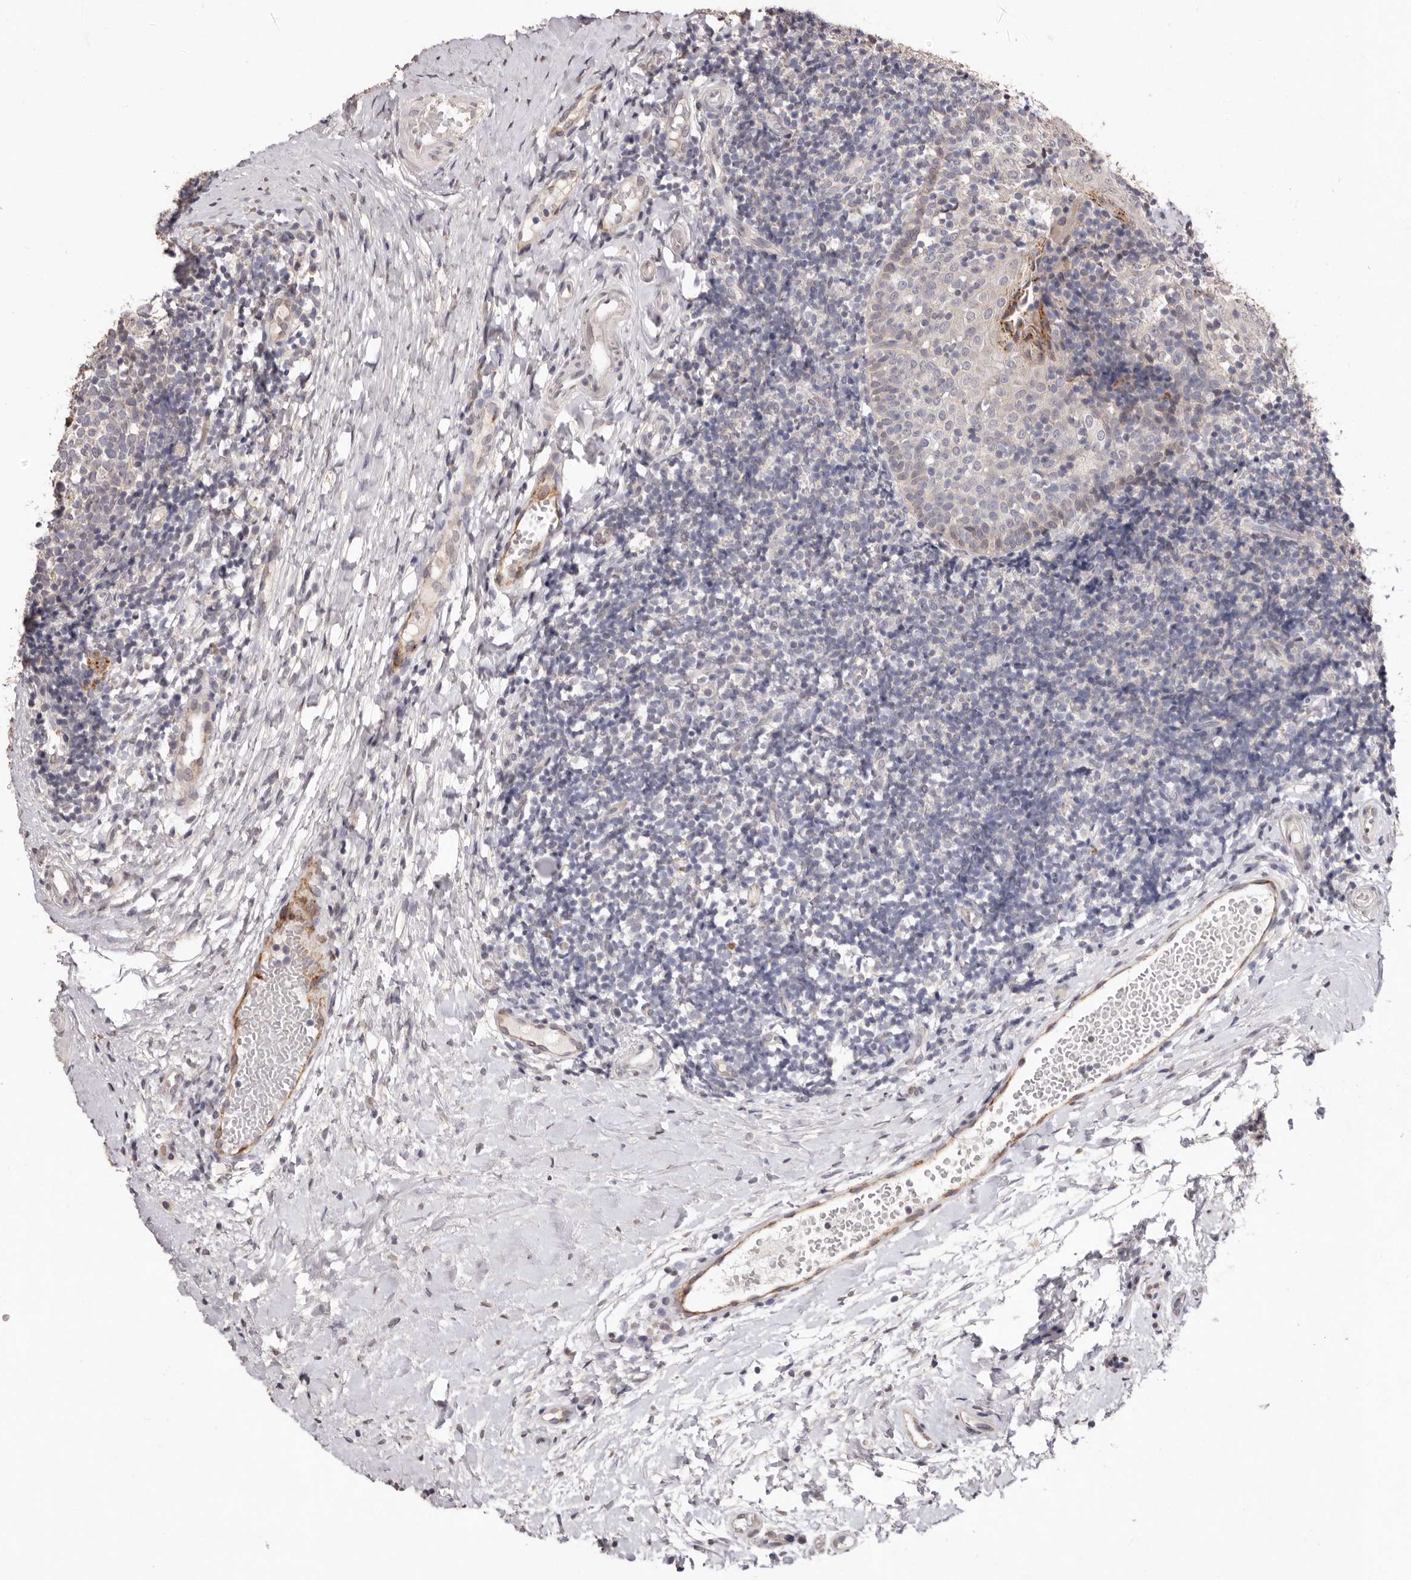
{"staining": {"intensity": "negative", "quantity": "none", "location": "none"}, "tissue": "tonsil", "cell_type": "Germinal center cells", "image_type": "normal", "snomed": [{"axis": "morphology", "description": "Normal tissue, NOS"}, {"axis": "topography", "description": "Tonsil"}], "caption": "This micrograph is of benign tonsil stained with IHC to label a protein in brown with the nuclei are counter-stained blue. There is no staining in germinal center cells.", "gene": "SULT1E1", "patient": {"sex": "female", "age": 19}}